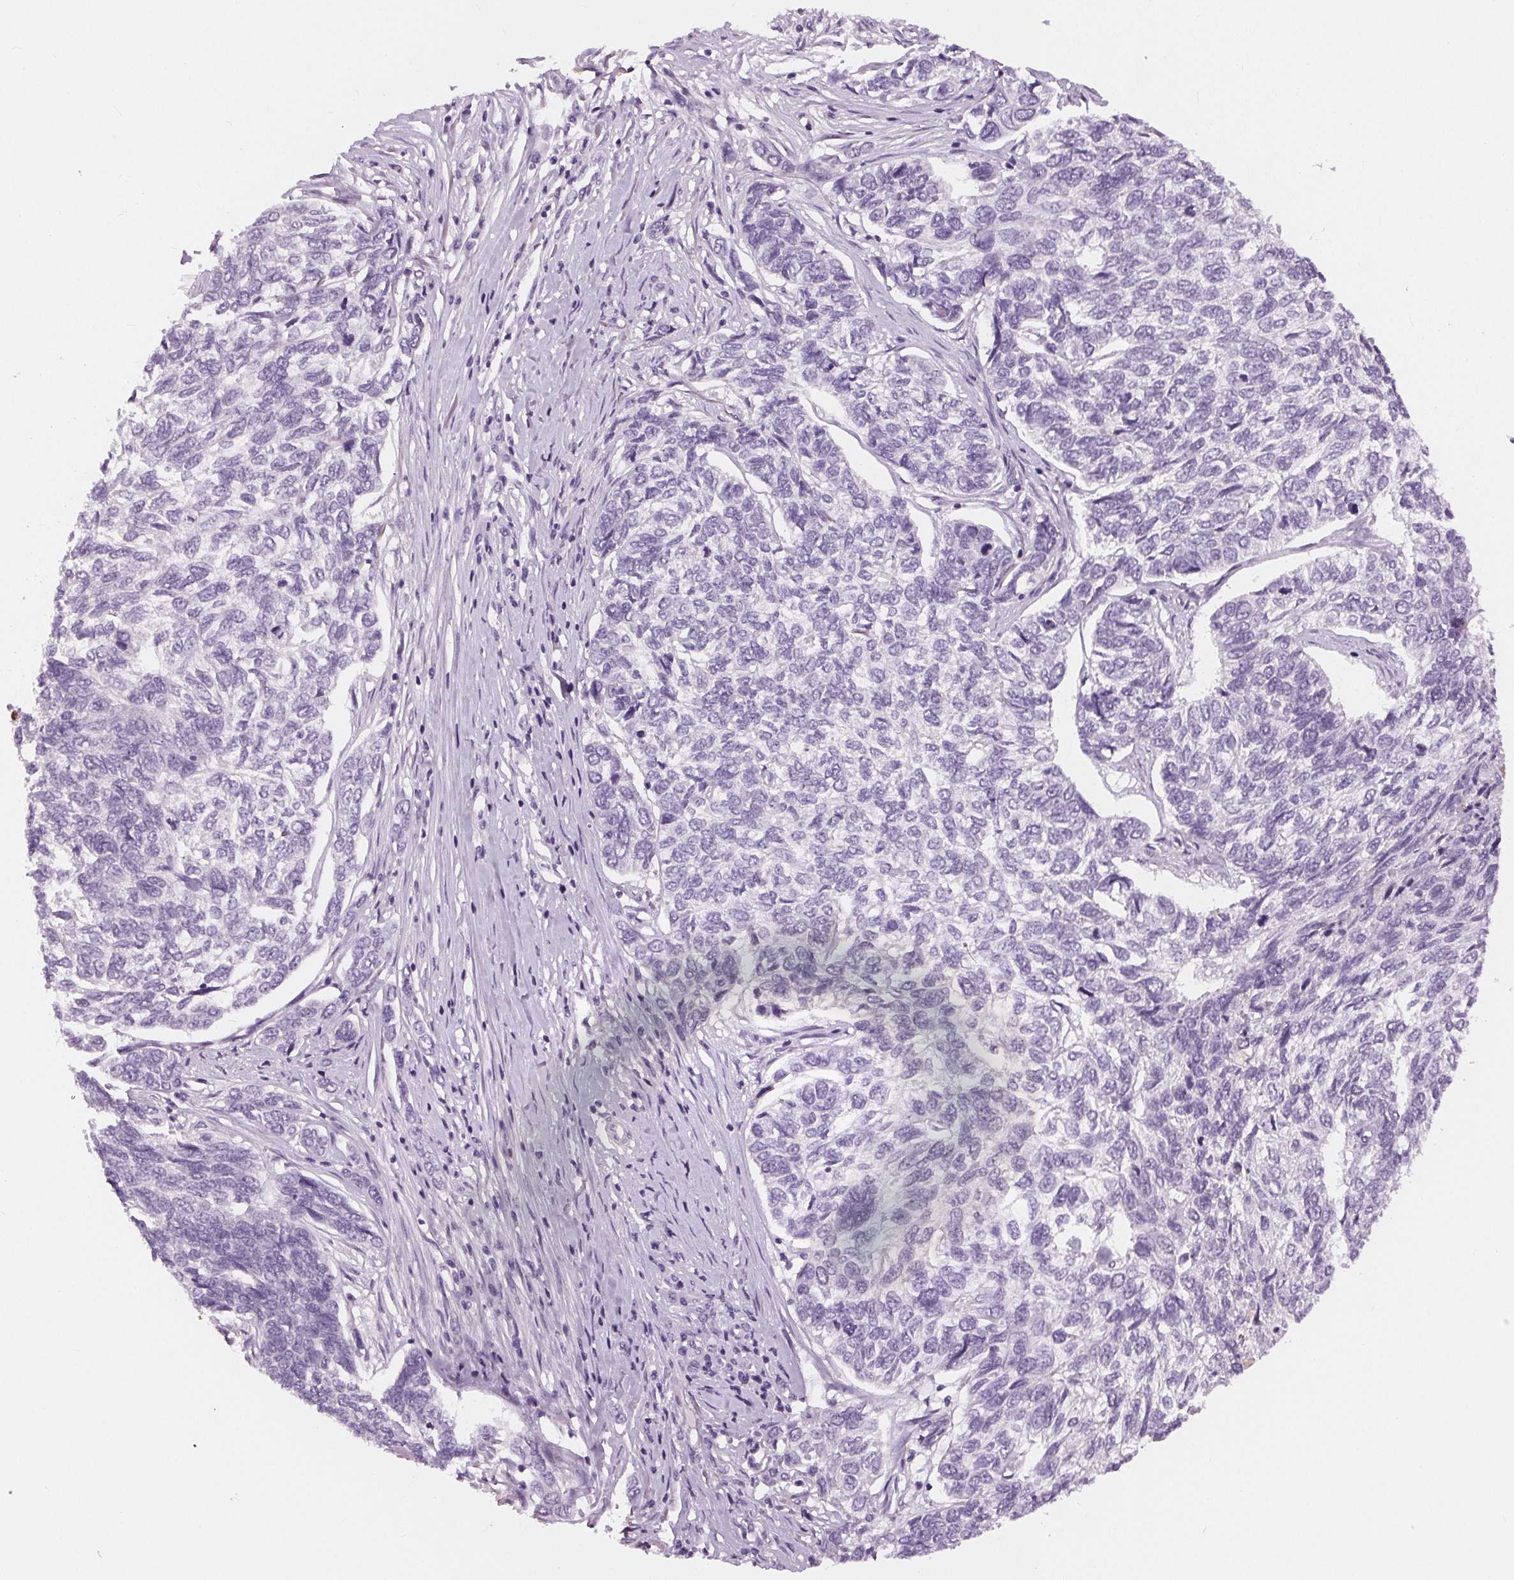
{"staining": {"intensity": "negative", "quantity": "none", "location": "none"}, "tissue": "skin cancer", "cell_type": "Tumor cells", "image_type": "cancer", "snomed": [{"axis": "morphology", "description": "Basal cell carcinoma"}, {"axis": "topography", "description": "Skin"}], "caption": "A high-resolution photomicrograph shows IHC staining of skin cancer, which reveals no significant expression in tumor cells.", "gene": "MISP", "patient": {"sex": "female", "age": 65}}